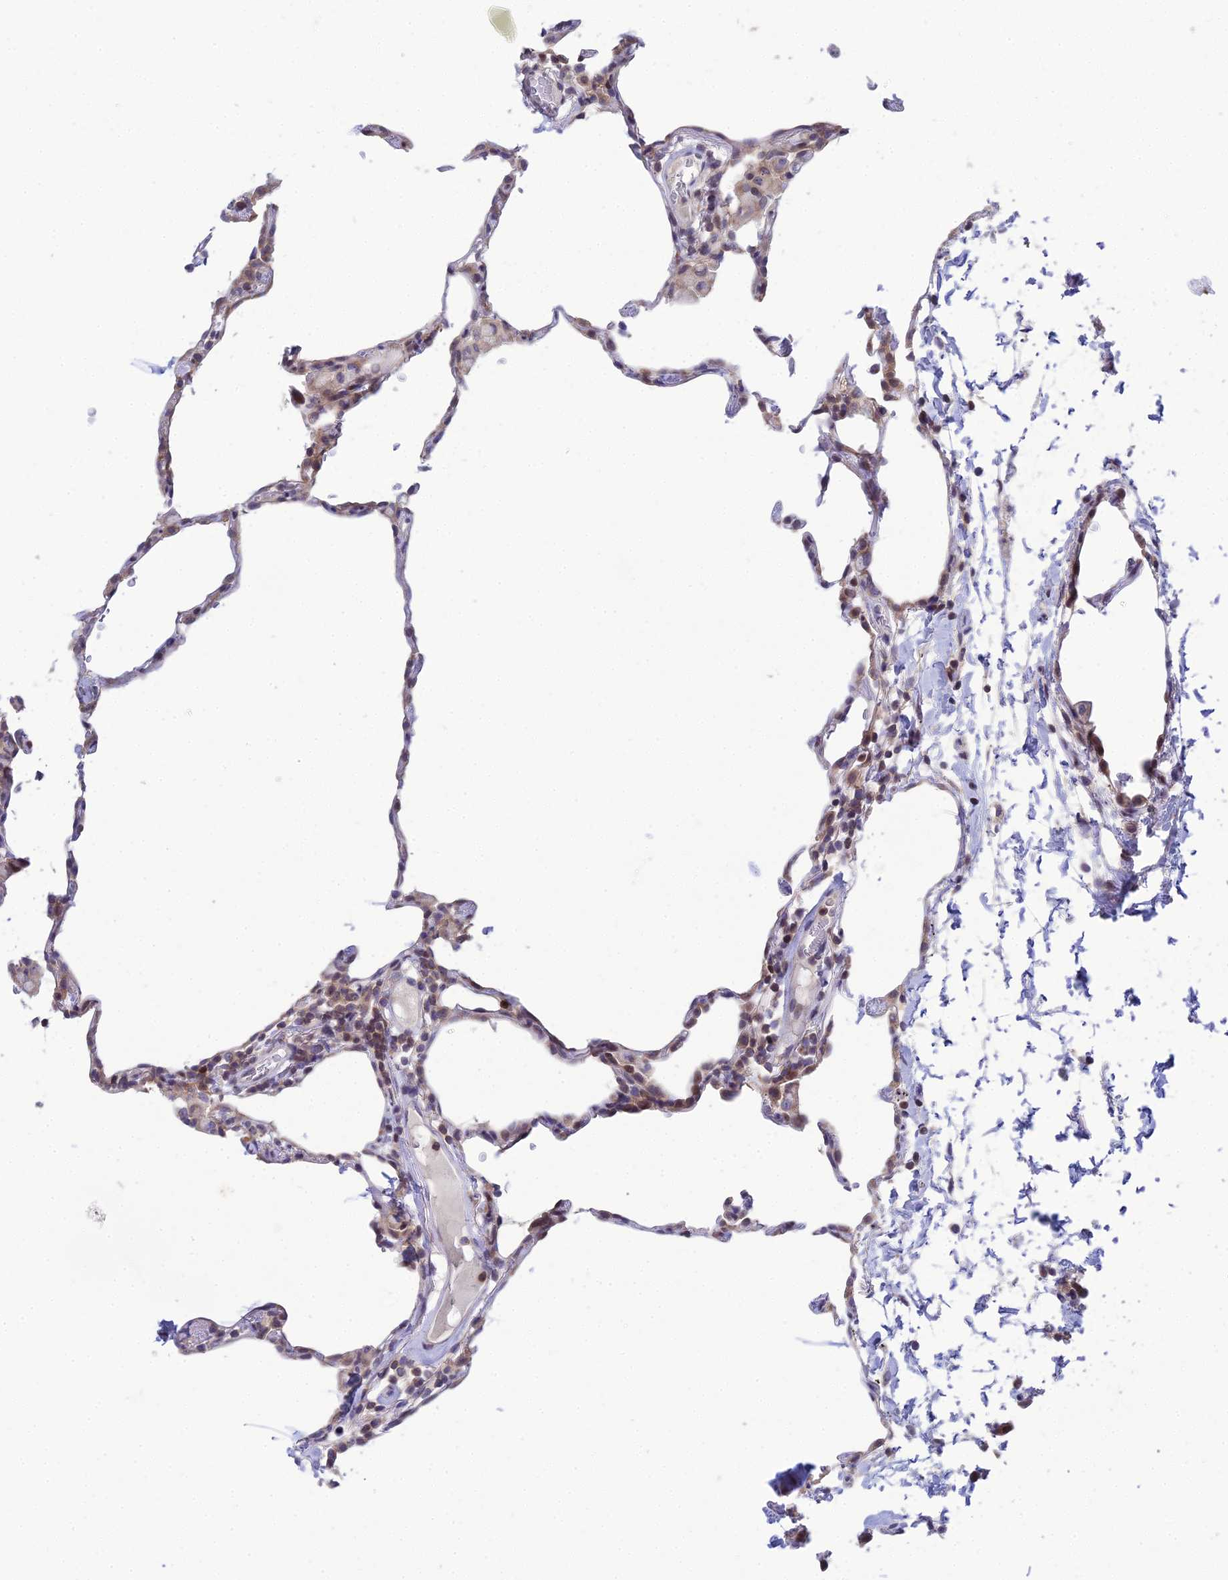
{"staining": {"intensity": "moderate", "quantity": "<25%", "location": "nuclear"}, "tissue": "lung", "cell_type": "Alveolar cells", "image_type": "normal", "snomed": [{"axis": "morphology", "description": "Normal tissue, NOS"}, {"axis": "topography", "description": "Lung"}], "caption": "Immunohistochemical staining of benign lung shows moderate nuclear protein positivity in about <25% of alveolar cells.", "gene": "ELOA2", "patient": {"sex": "female", "age": 57}}